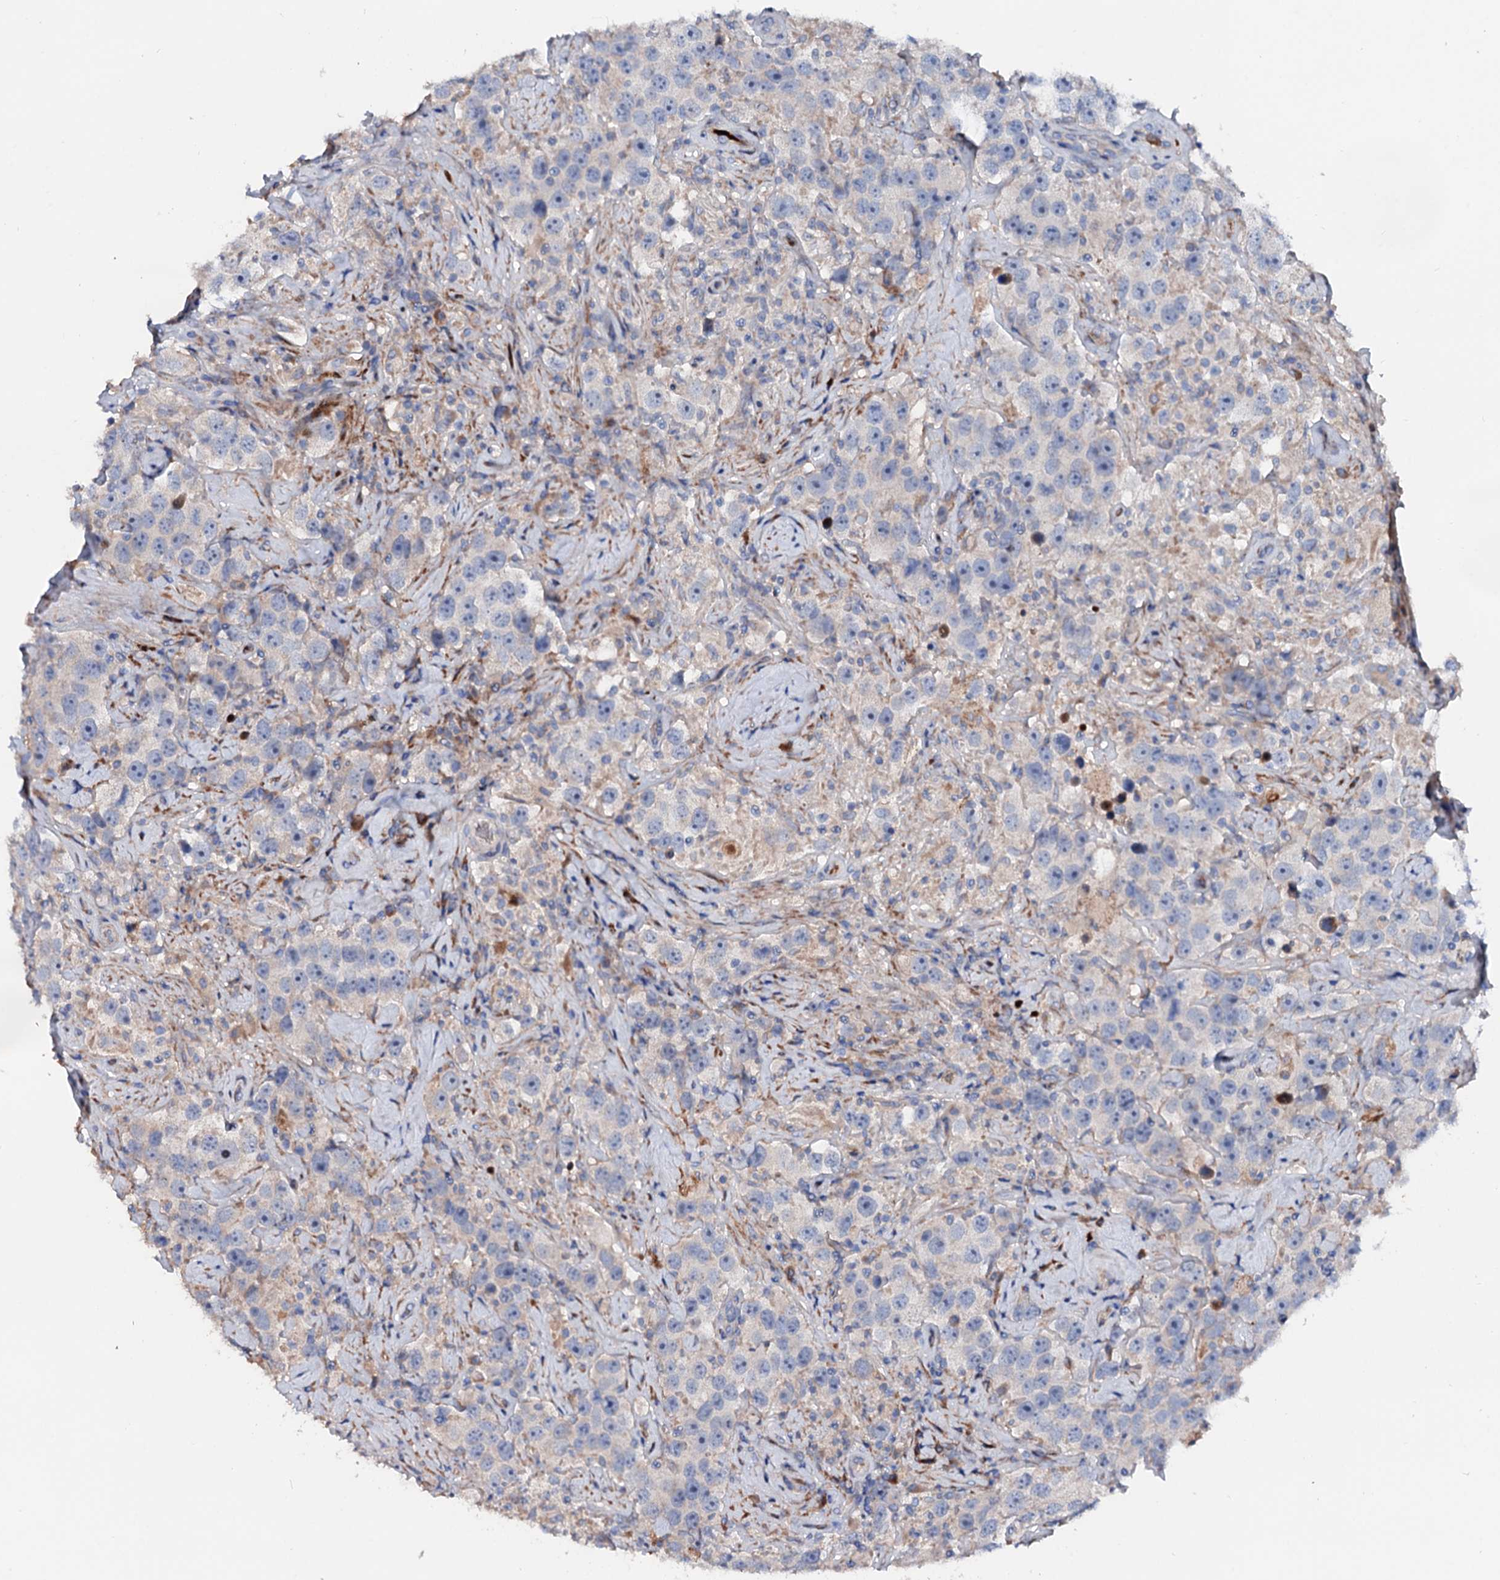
{"staining": {"intensity": "negative", "quantity": "none", "location": "none"}, "tissue": "testis cancer", "cell_type": "Tumor cells", "image_type": "cancer", "snomed": [{"axis": "morphology", "description": "Seminoma, NOS"}, {"axis": "topography", "description": "Testis"}], "caption": "Immunohistochemical staining of human testis seminoma exhibits no significant staining in tumor cells.", "gene": "SLC10A7", "patient": {"sex": "male", "age": 49}}